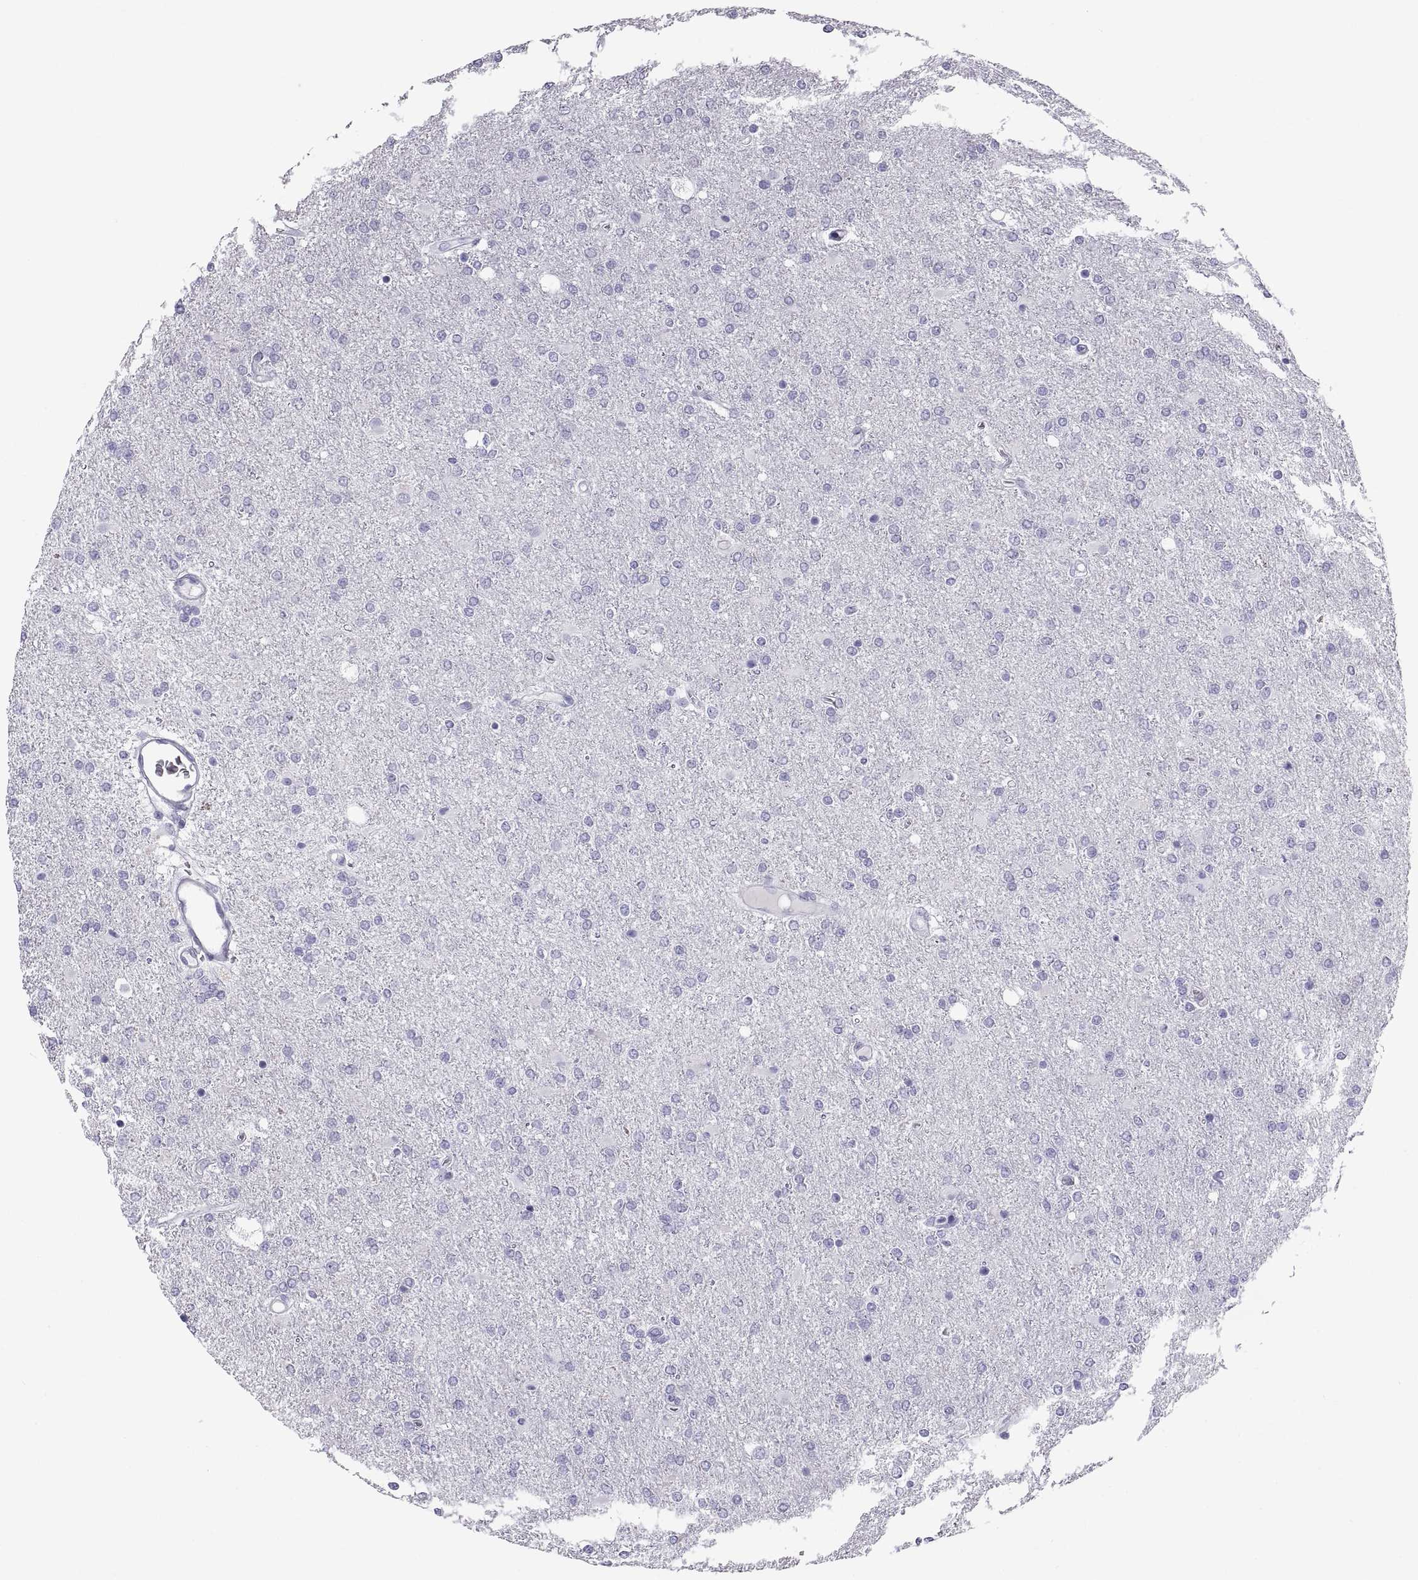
{"staining": {"intensity": "negative", "quantity": "none", "location": "none"}, "tissue": "glioma", "cell_type": "Tumor cells", "image_type": "cancer", "snomed": [{"axis": "morphology", "description": "Glioma, malignant, High grade"}, {"axis": "topography", "description": "Cerebral cortex"}], "caption": "A histopathology image of human high-grade glioma (malignant) is negative for staining in tumor cells.", "gene": "CT47A10", "patient": {"sex": "male", "age": 70}}